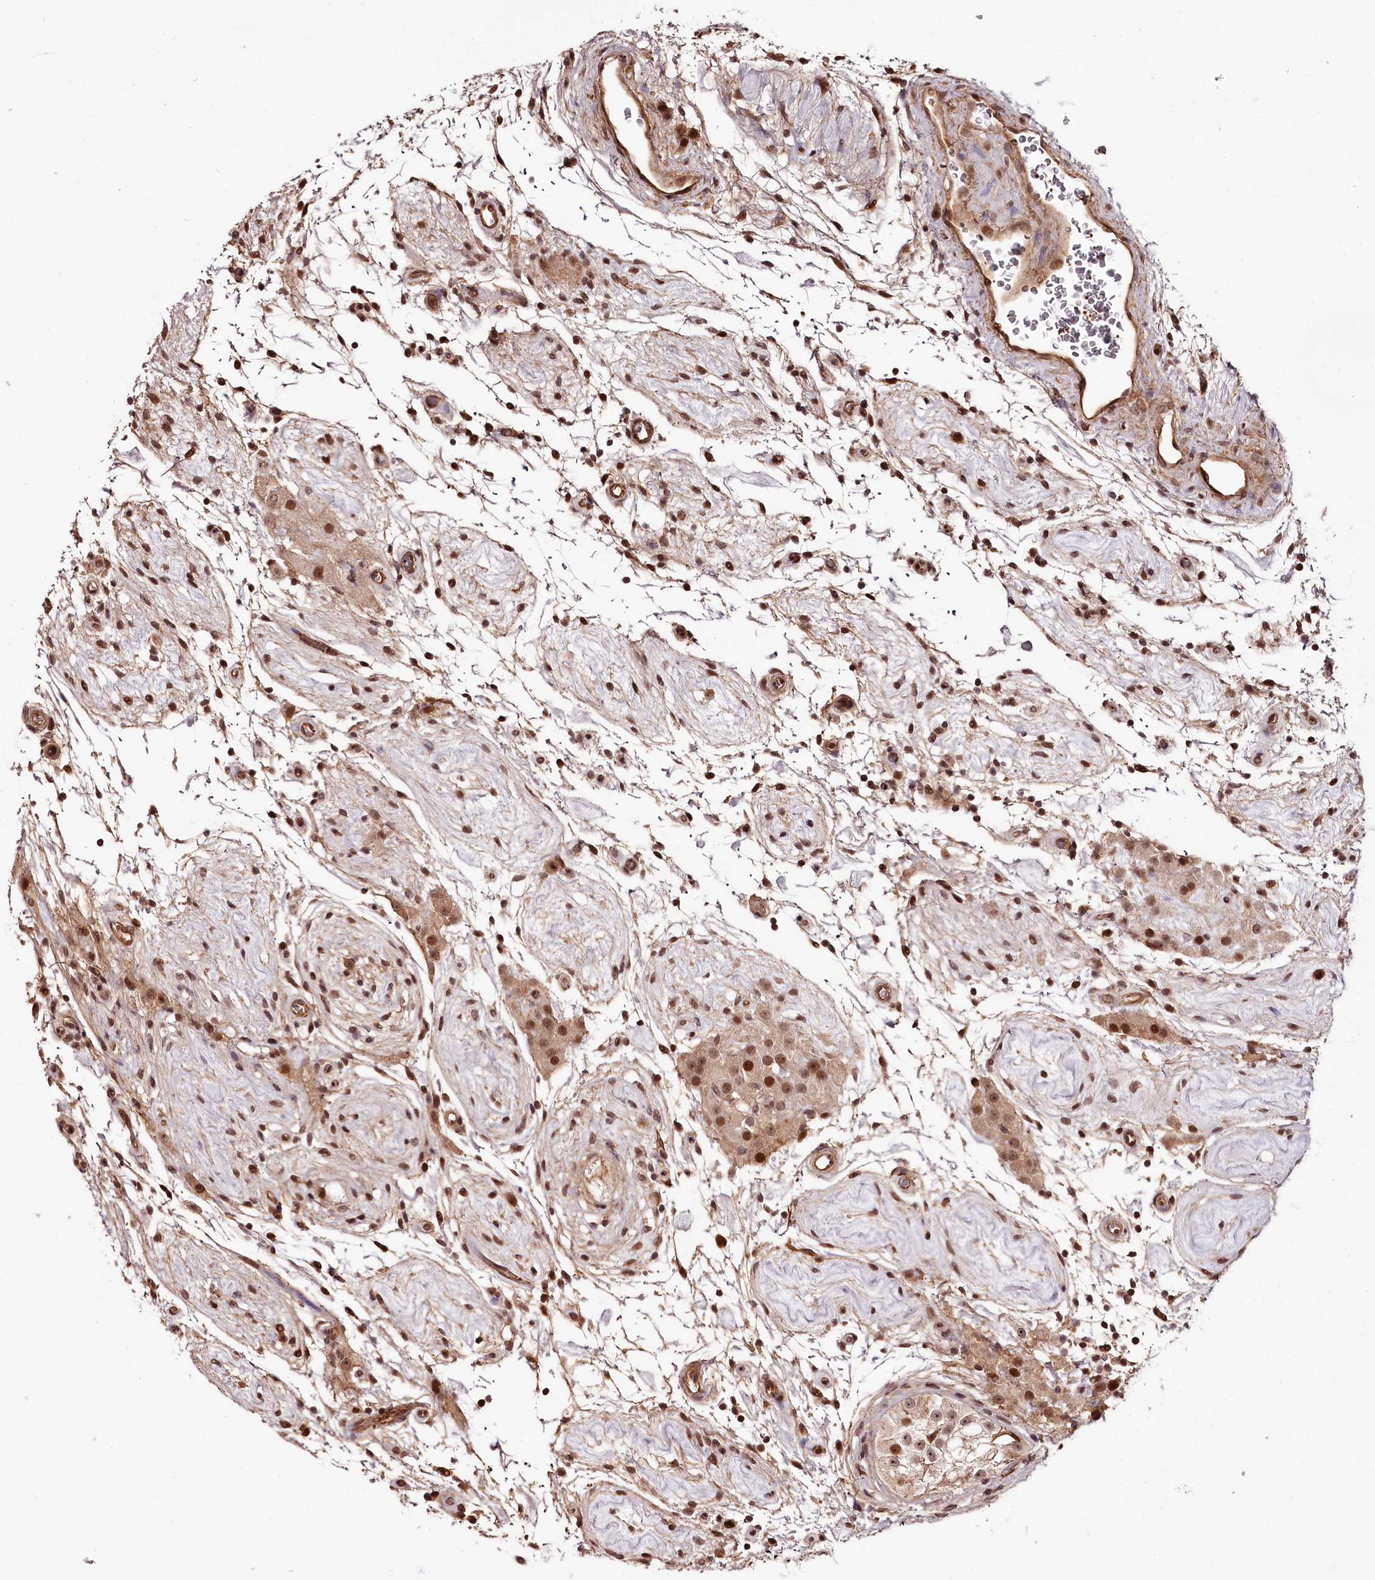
{"staining": {"intensity": "moderate", "quantity": ">75%", "location": "cytoplasmic/membranous,nuclear"}, "tissue": "testis cancer", "cell_type": "Tumor cells", "image_type": "cancer", "snomed": [{"axis": "morphology", "description": "Seminoma, NOS"}, {"axis": "topography", "description": "Testis"}], "caption": "Testis seminoma tissue exhibits moderate cytoplasmic/membranous and nuclear positivity in about >75% of tumor cells", "gene": "TTC33", "patient": {"sex": "male", "age": 49}}